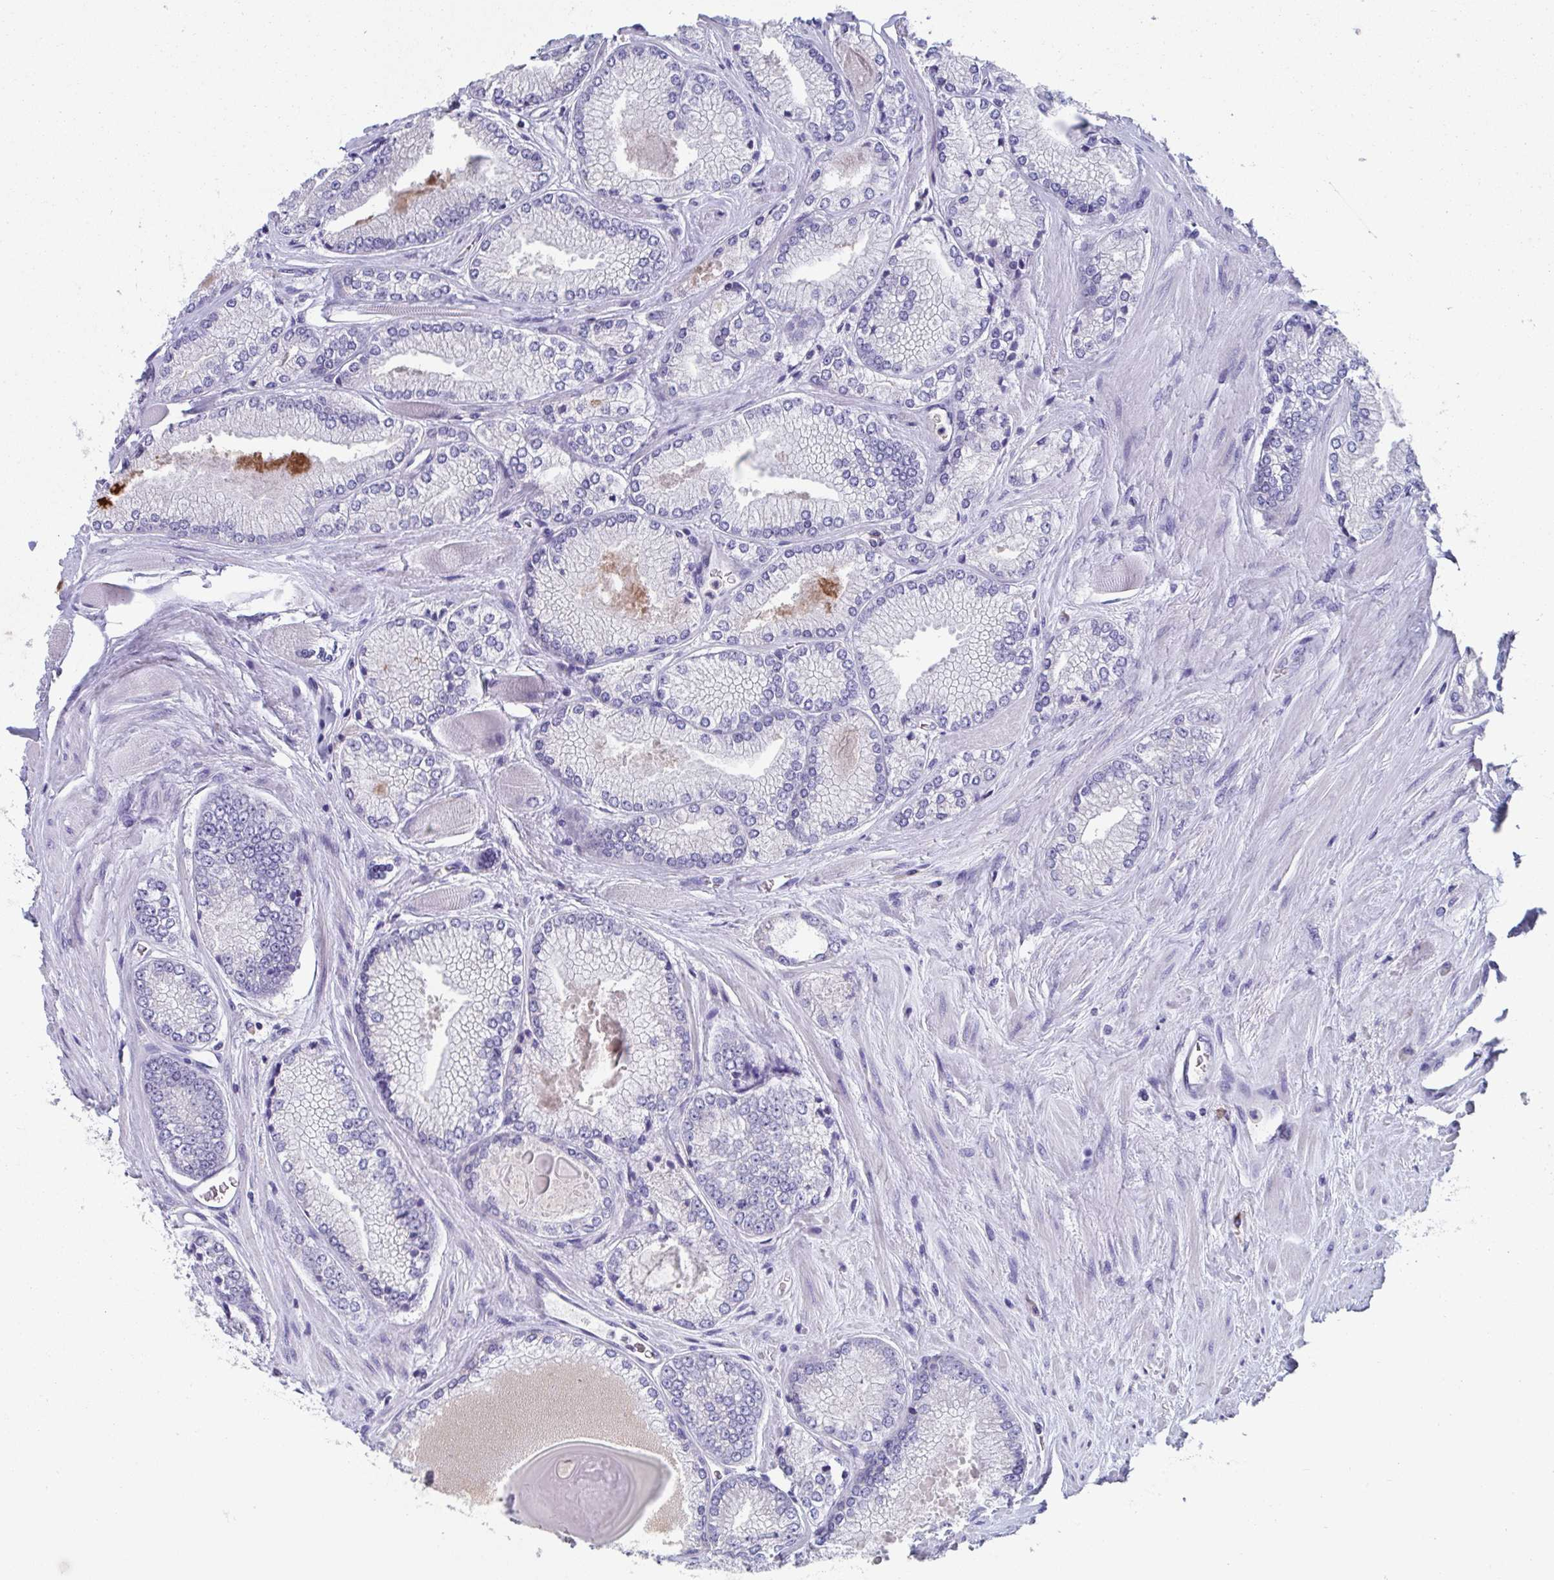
{"staining": {"intensity": "negative", "quantity": "none", "location": "none"}, "tissue": "prostate cancer", "cell_type": "Tumor cells", "image_type": "cancer", "snomed": [{"axis": "morphology", "description": "Adenocarcinoma, Low grade"}, {"axis": "topography", "description": "Prostate"}], "caption": "Immunohistochemistry of human prostate adenocarcinoma (low-grade) reveals no expression in tumor cells. (Brightfield microscopy of DAB (3,3'-diaminobenzidine) immunohistochemistry at high magnification).", "gene": "LRRC58", "patient": {"sex": "male", "age": 67}}